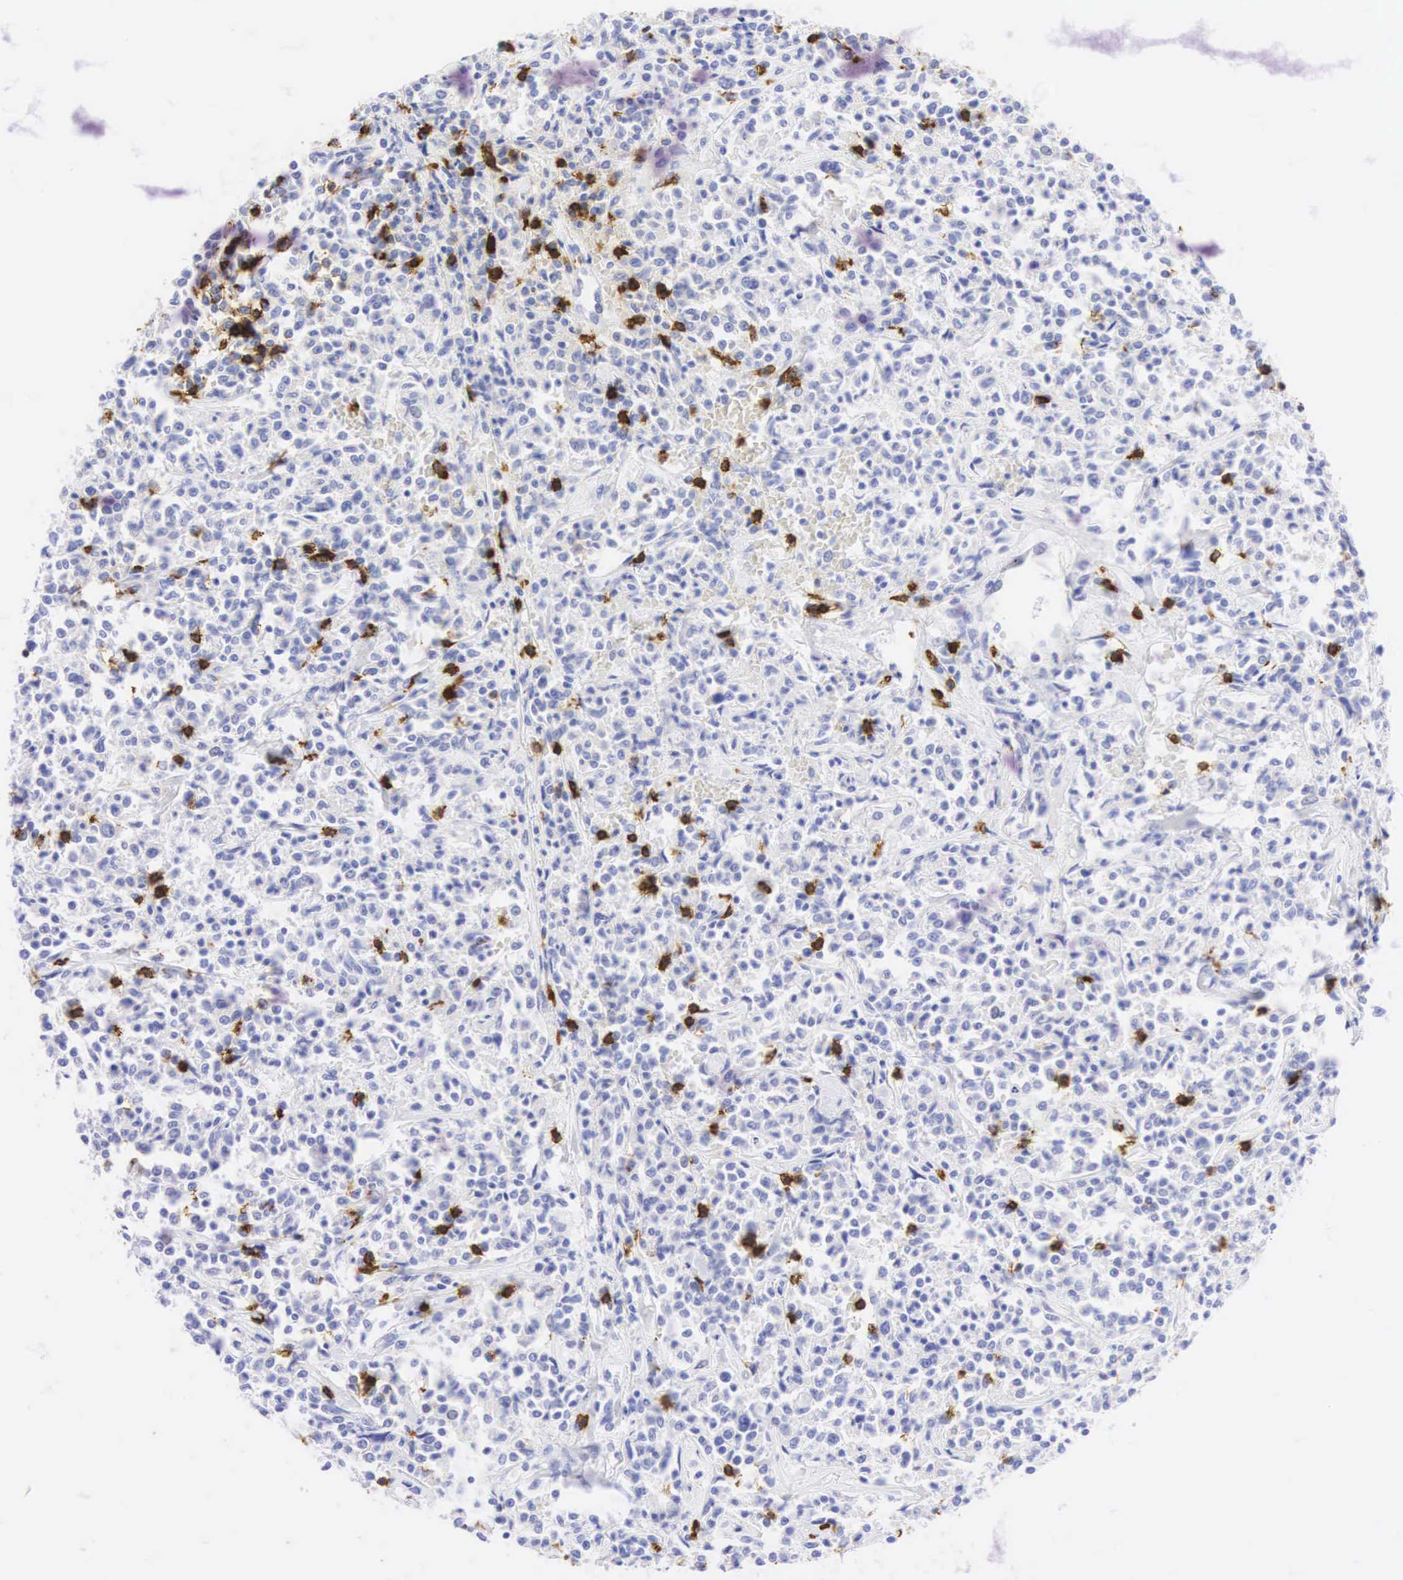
{"staining": {"intensity": "strong", "quantity": "<25%", "location": "cytoplasmic/membranous,nuclear"}, "tissue": "lymphoma", "cell_type": "Tumor cells", "image_type": "cancer", "snomed": [{"axis": "morphology", "description": "Malignant lymphoma, non-Hodgkin's type, Low grade"}, {"axis": "topography", "description": "Small intestine"}], "caption": "Protein staining of lymphoma tissue reveals strong cytoplasmic/membranous and nuclear positivity in approximately <25% of tumor cells.", "gene": "CD8A", "patient": {"sex": "female", "age": 59}}